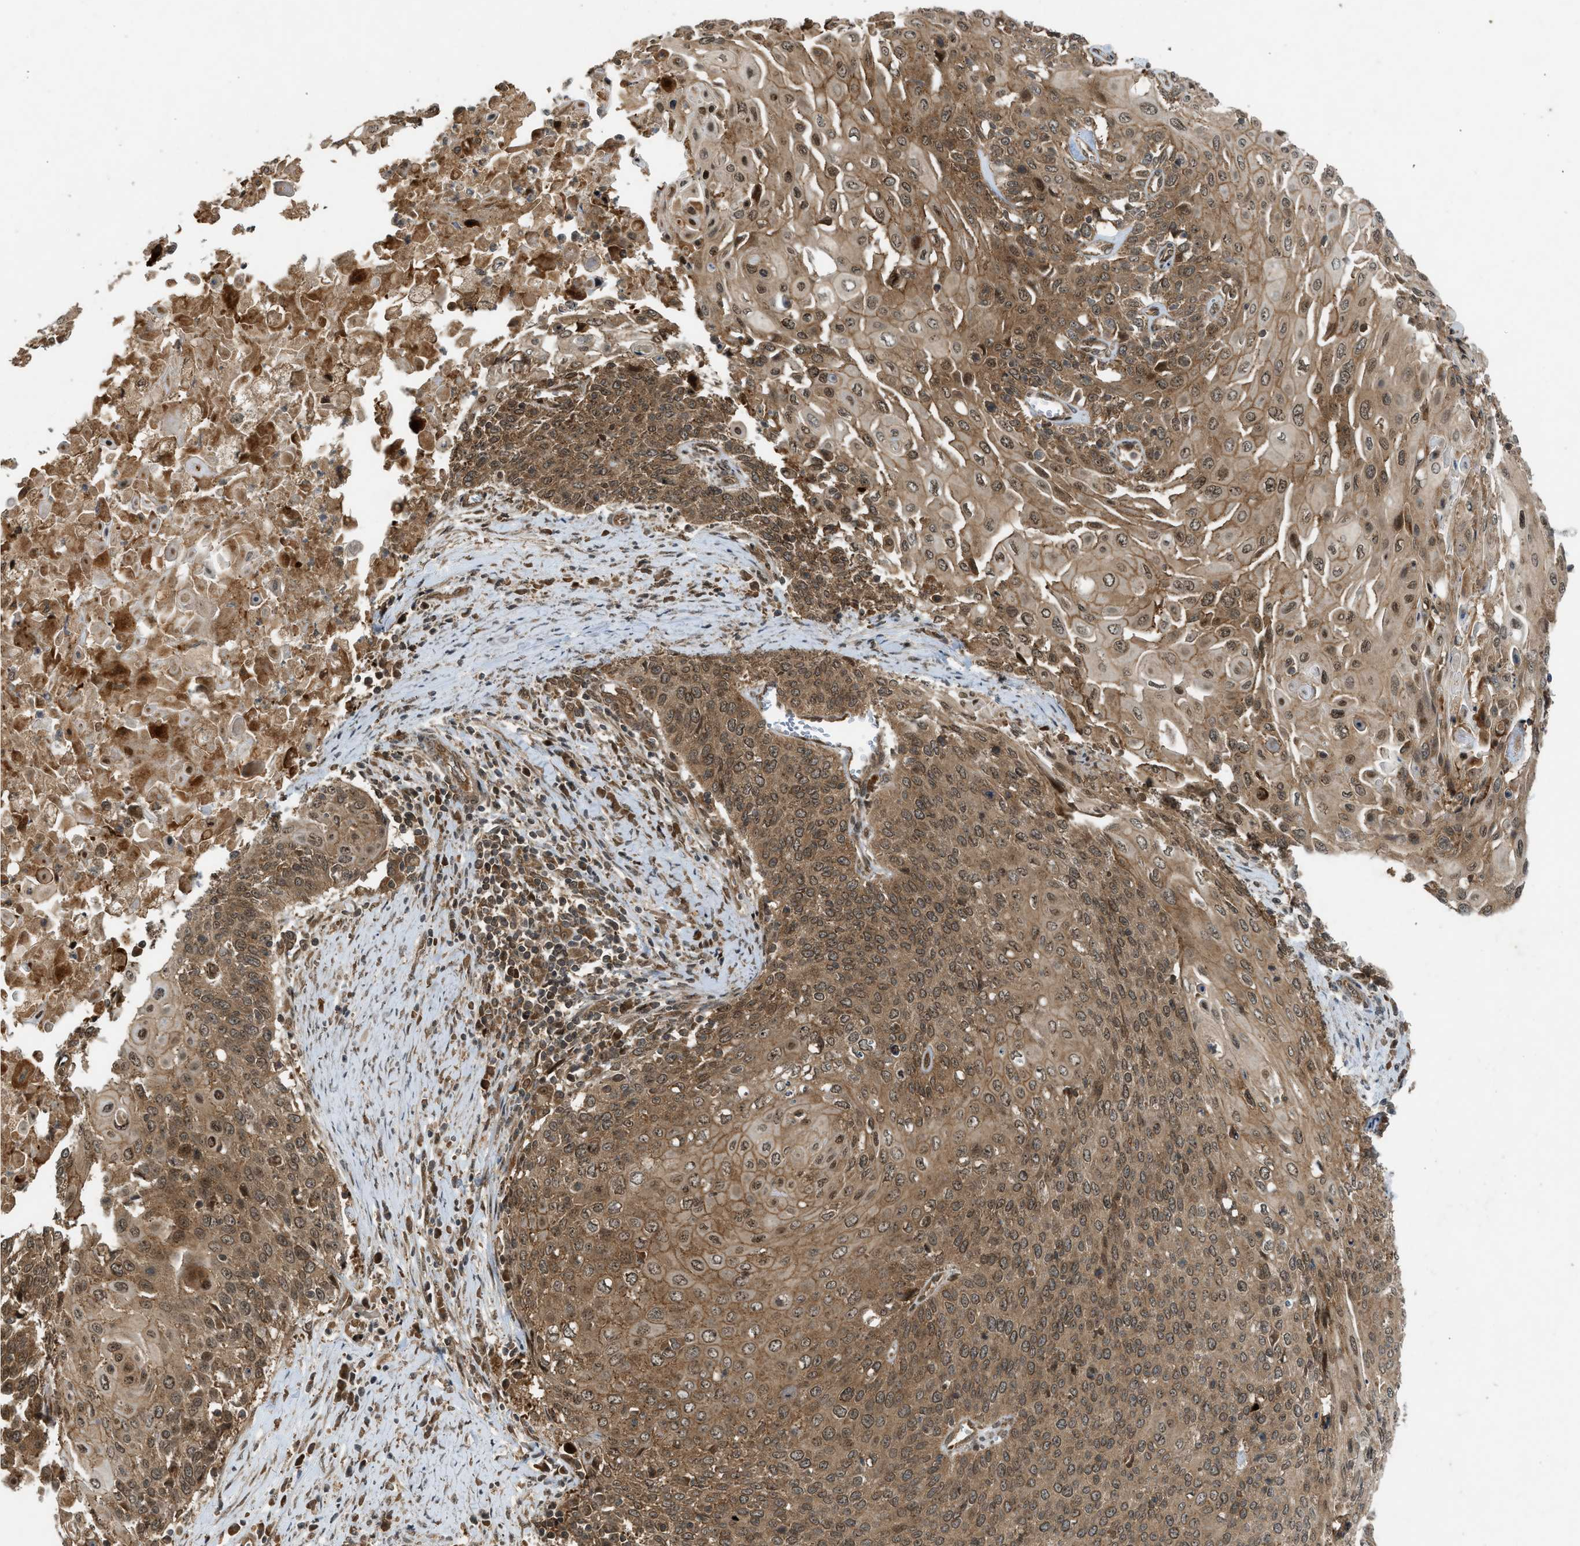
{"staining": {"intensity": "moderate", "quantity": ">75%", "location": "cytoplasmic/membranous"}, "tissue": "cervical cancer", "cell_type": "Tumor cells", "image_type": "cancer", "snomed": [{"axis": "morphology", "description": "Squamous cell carcinoma, NOS"}, {"axis": "topography", "description": "Cervix"}], "caption": "Protein staining demonstrates moderate cytoplasmic/membranous staining in approximately >75% of tumor cells in cervical squamous cell carcinoma. The staining is performed using DAB brown chromogen to label protein expression. The nuclei are counter-stained blue using hematoxylin.", "gene": "TXNL1", "patient": {"sex": "female", "age": 39}}